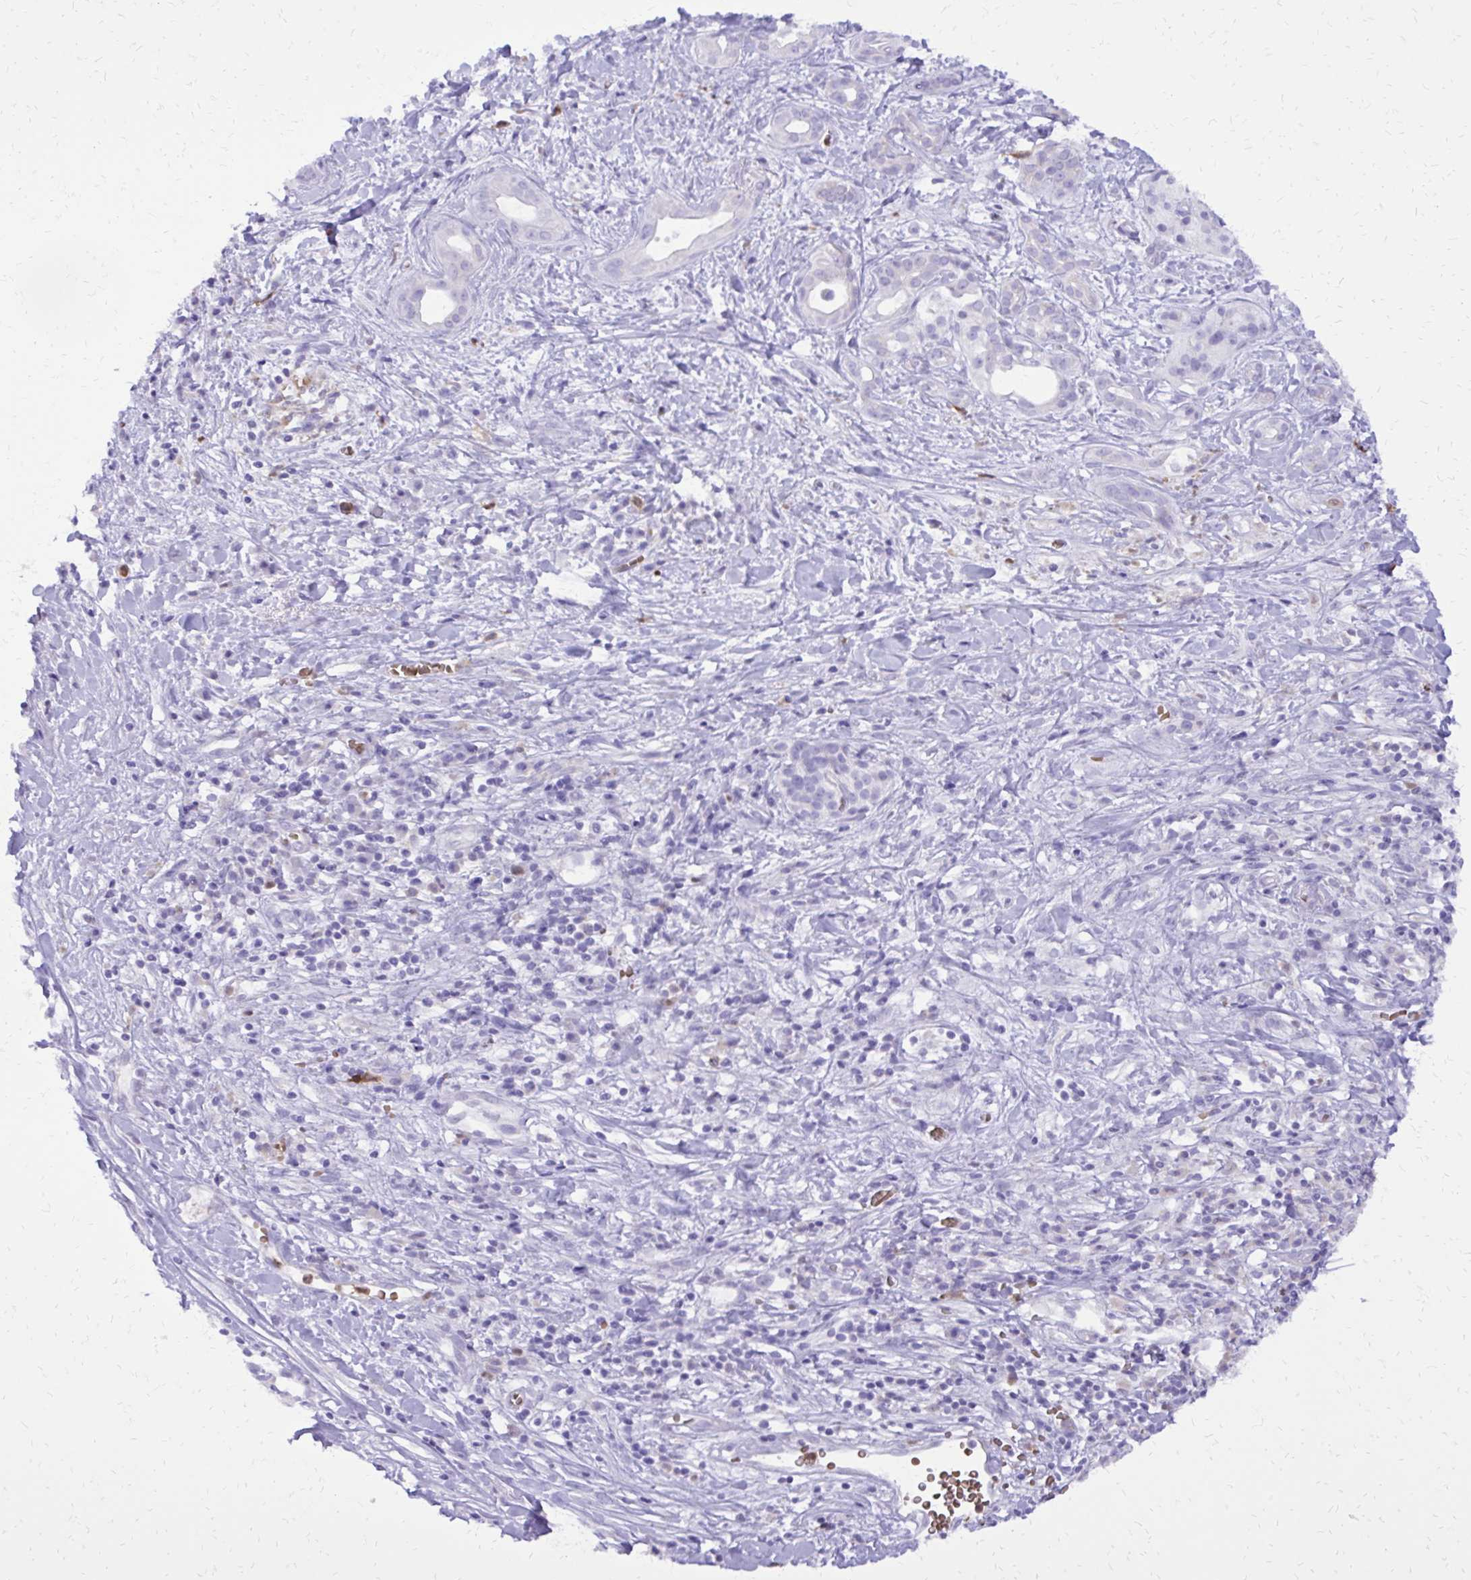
{"staining": {"intensity": "negative", "quantity": "none", "location": "none"}, "tissue": "pancreatic cancer", "cell_type": "Tumor cells", "image_type": "cancer", "snomed": [{"axis": "morphology", "description": "Adenocarcinoma, NOS"}, {"axis": "topography", "description": "Pancreas"}], "caption": "IHC of pancreatic cancer (adenocarcinoma) displays no expression in tumor cells.", "gene": "CAT", "patient": {"sex": "male", "age": 61}}